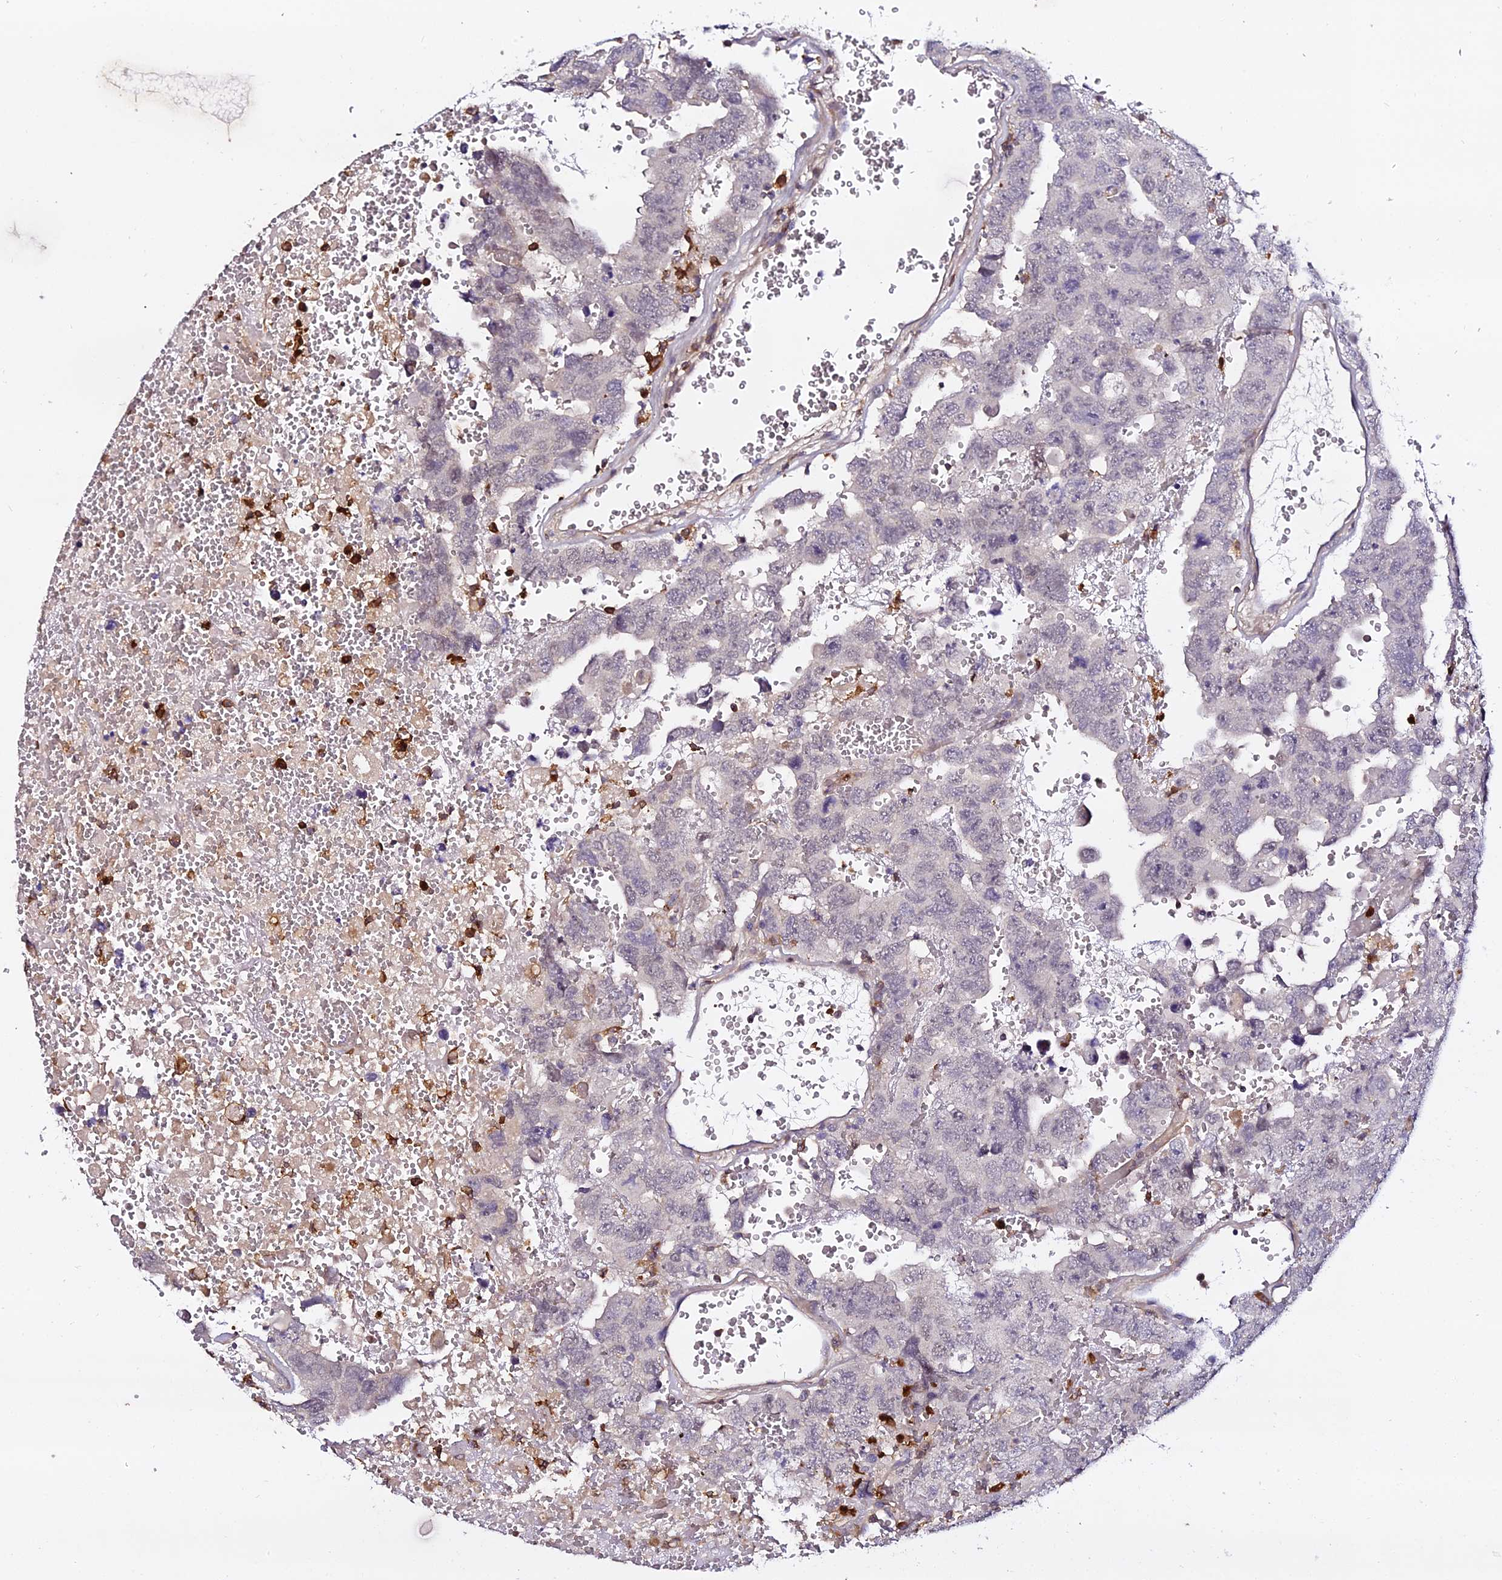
{"staining": {"intensity": "negative", "quantity": "none", "location": "none"}, "tissue": "testis cancer", "cell_type": "Tumor cells", "image_type": "cancer", "snomed": [{"axis": "morphology", "description": "Carcinoma, Embryonal, NOS"}, {"axis": "topography", "description": "Testis"}], "caption": "IHC photomicrograph of human testis cancer stained for a protein (brown), which exhibits no staining in tumor cells.", "gene": "IL4I1", "patient": {"sex": "male", "age": 45}}